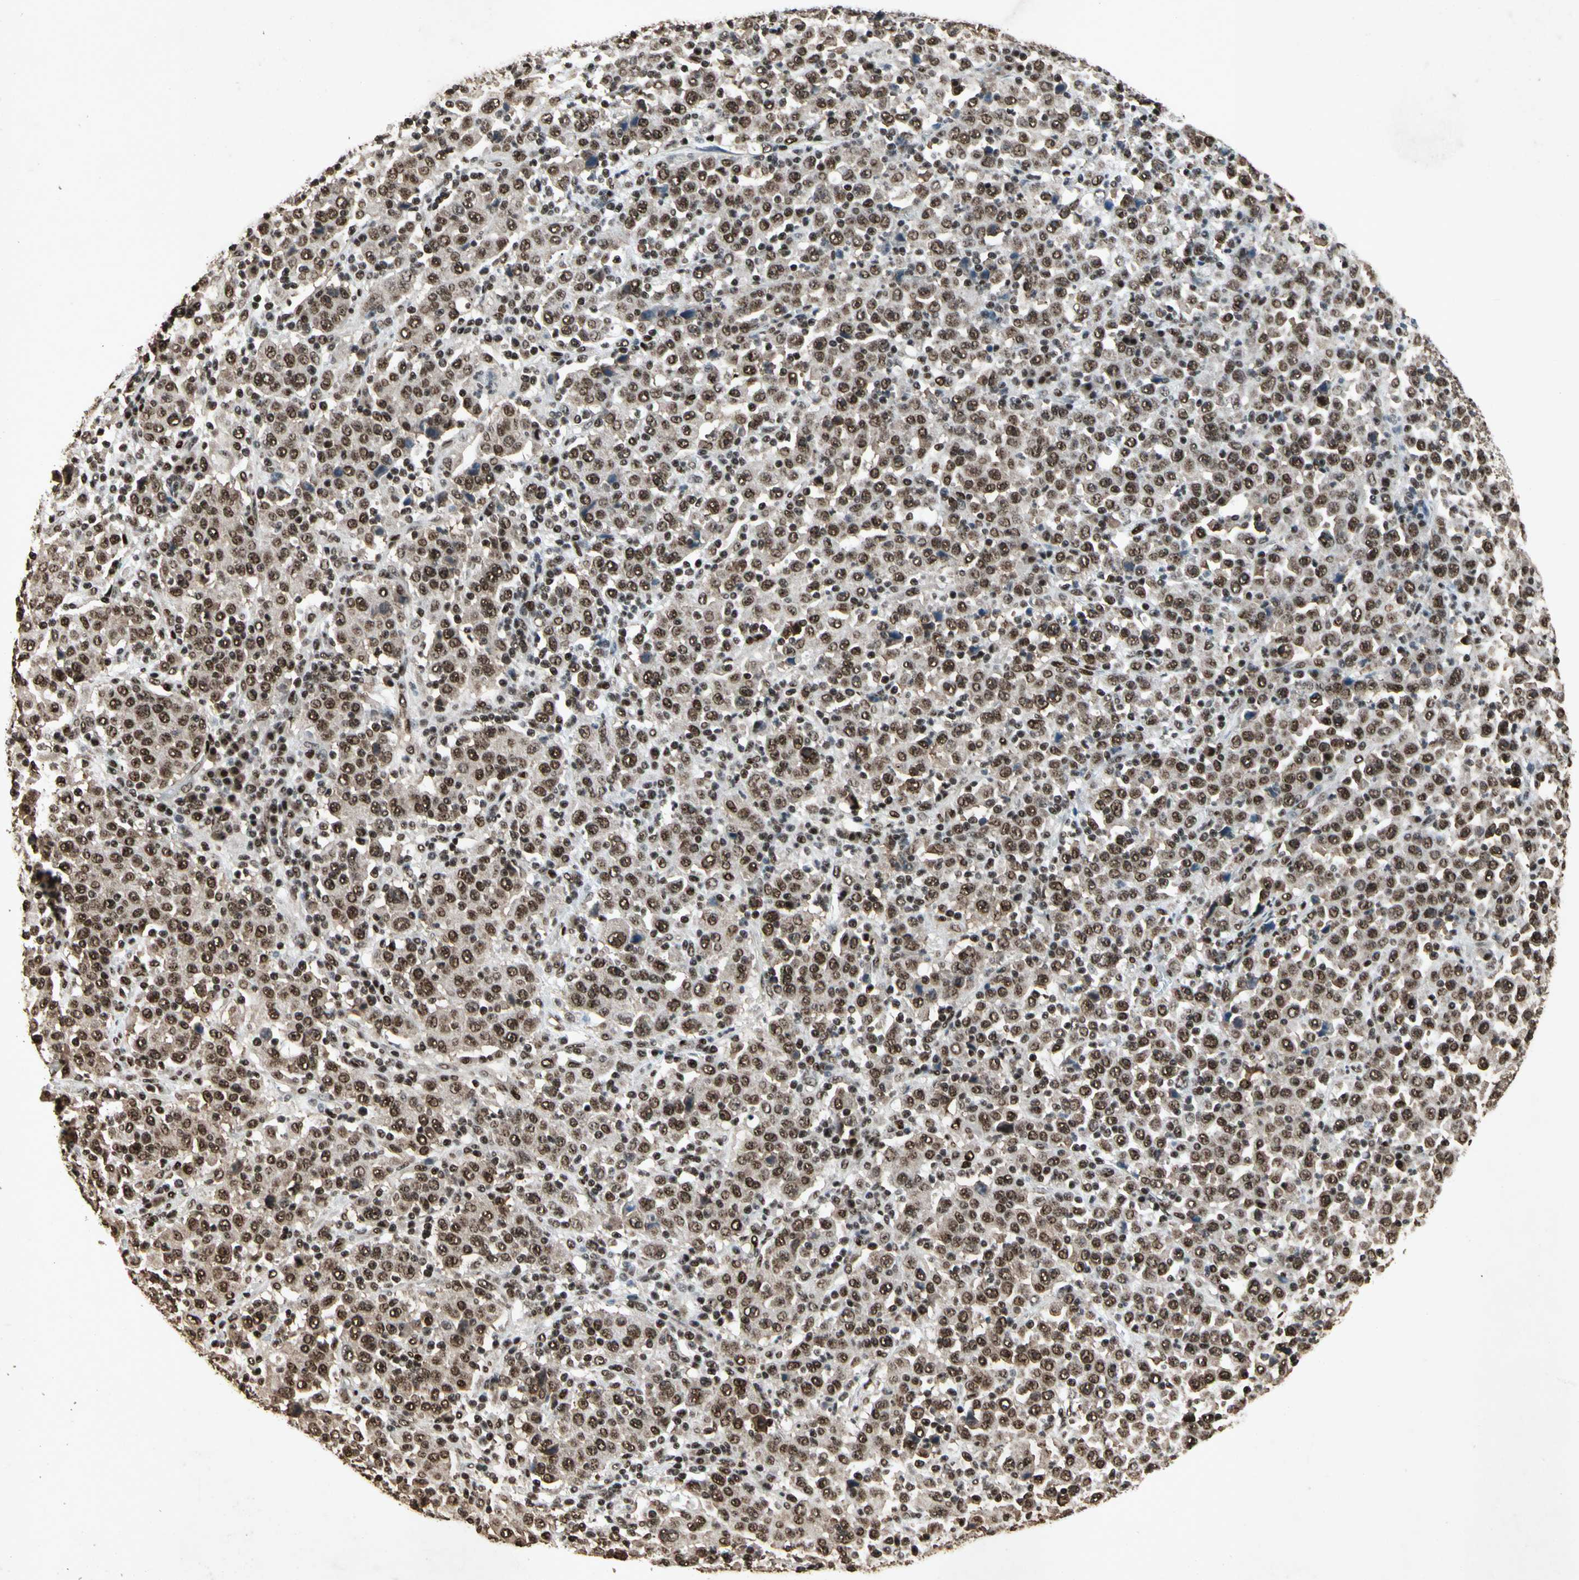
{"staining": {"intensity": "strong", "quantity": ">75%", "location": "nuclear"}, "tissue": "stomach cancer", "cell_type": "Tumor cells", "image_type": "cancer", "snomed": [{"axis": "morphology", "description": "Normal tissue, NOS"}, {"axis": "morphology", "description": "Adenocarcinoma, NOS"}, {"axis": "topography", "description": "Stomach, upper"}, {"axis": "topography", "description": "Stomach"}], "caption": "Approximately >75% of tumor cells in stomach cancer (adenocarcinoma) reveal strong nuclear protein staining as visualized by brown immunohistochemical staining.", "gene": "TBX2", "patient": {"sex": "male", "age": 59}}